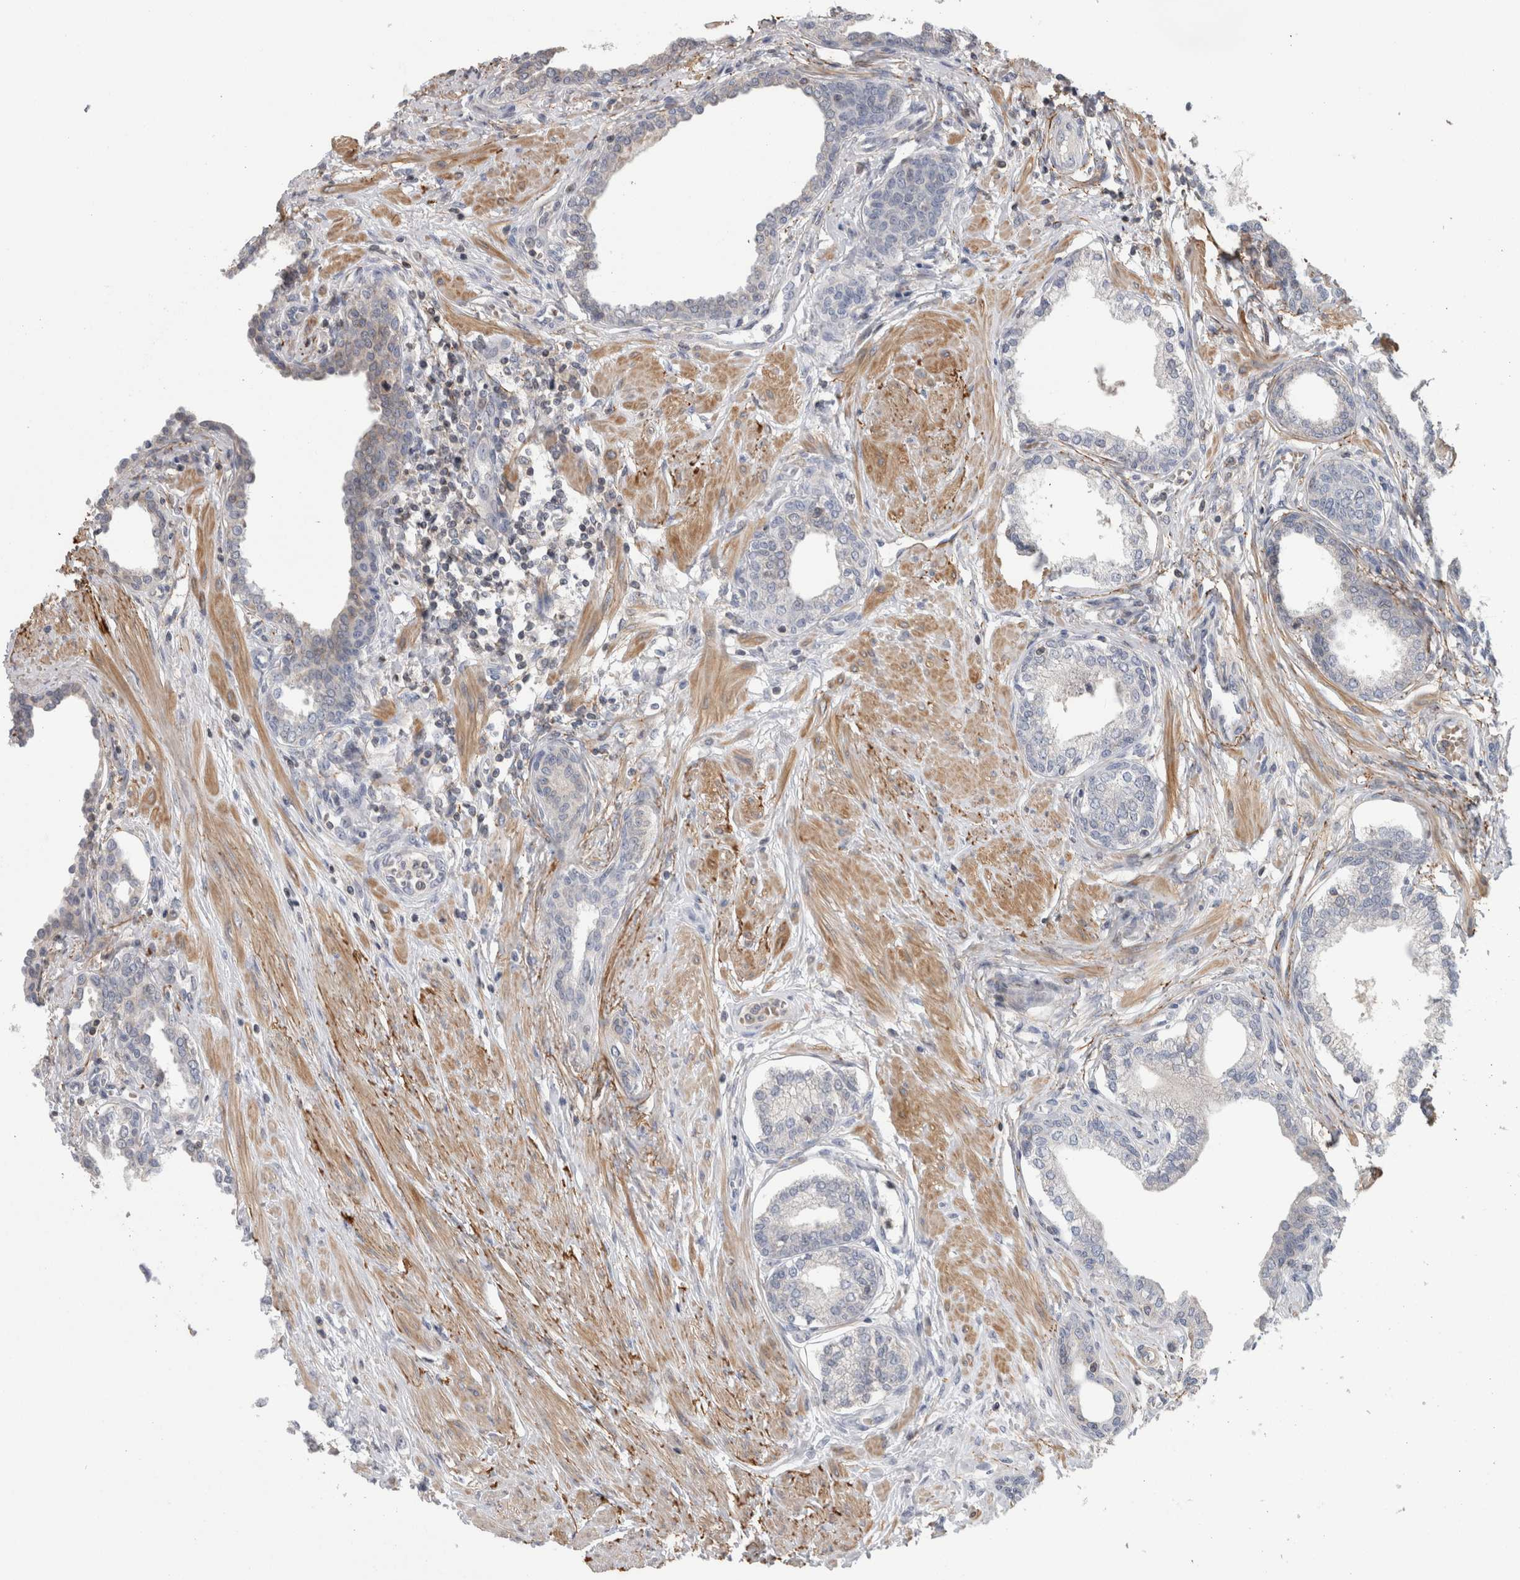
{"staining": {"intensity": "negative", "quantity": "none", "location": "none"}, "tissue": "prostate cancer", "cell_type": "Tumor cells", "image_type": "cancer", "snomed": [{"axis": "morphology", "description": "Adenocarcinoma, High grade"}, {"axis": "topography", "description": "Prostate"}], "caption": "An IHC micrograph of adenocarcinoma (high-grade) (prostate) is shown. There is no staining in tumor cells of adenocarcinoma (high-grade) (prostate).", "gene": "DARS2", "patient": {"sex": "male", "age": 52}}